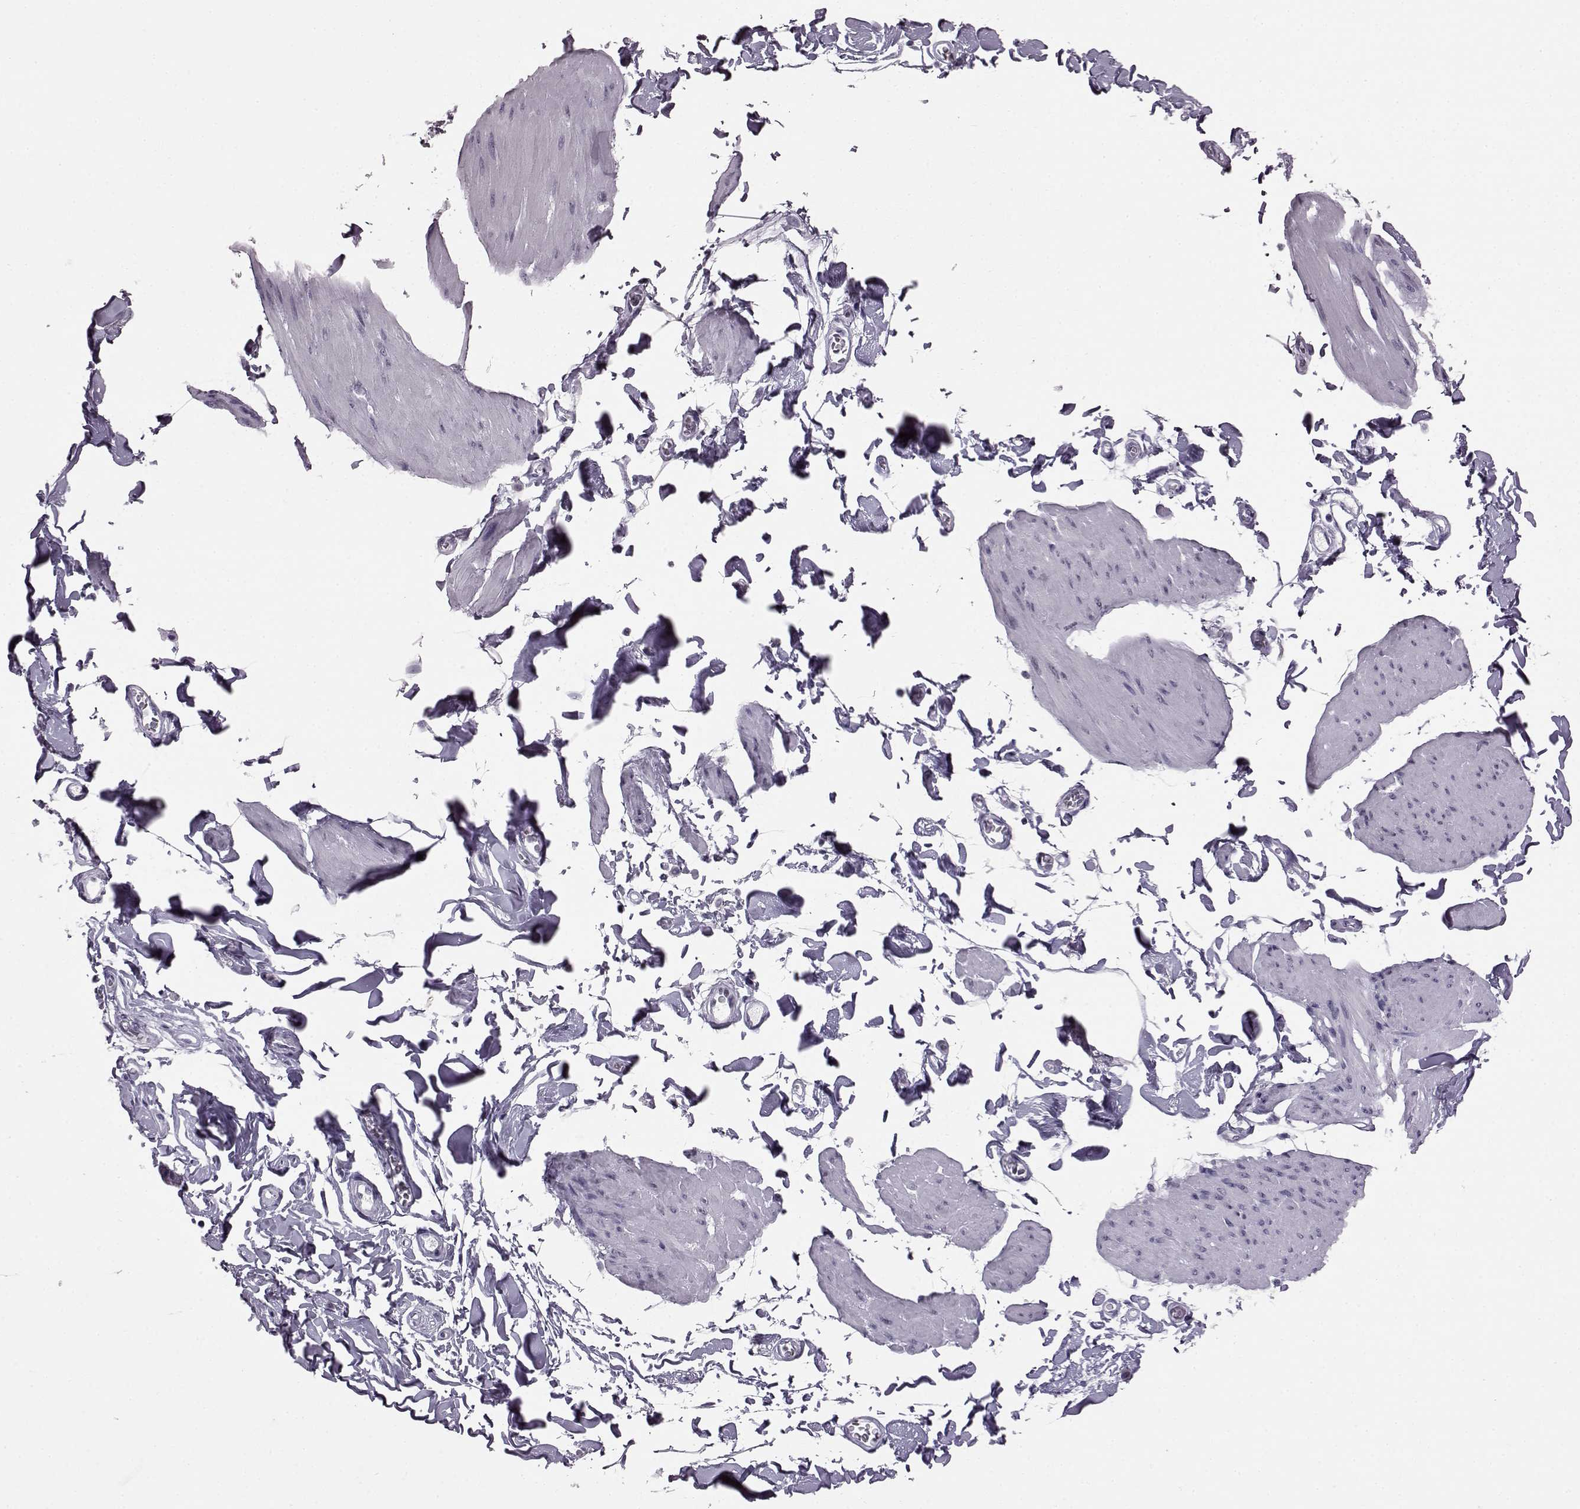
{"staining": {"intensity": "negative", "quantity": "none", "location": "none"}, "tissue": "smooth muscle", "cell_type": "Smooth muscle cells", "image_type": "normal", "snomed": [{"axis": "morphology", "description": "Normal tissue, NOS"}, {"axis": "topography", "description": "Adipose tissue"}, {"axis": "topography", "description": "Smooth muscle"}, {"axis": "topography", "description": "Peripheral nerve tissue"}], "caption": "An immunohistochemistry photomicrograph of unremarkable smooth muscle is shown. There is no staining in smooth muscle cells of smooth muscle. (DAB (3,3'-diaminobenzidine) immunohistochemistry (IHC), high magnification).", "gene": "ADGRG2", "patient": {"sex": "male", "age": 83}}